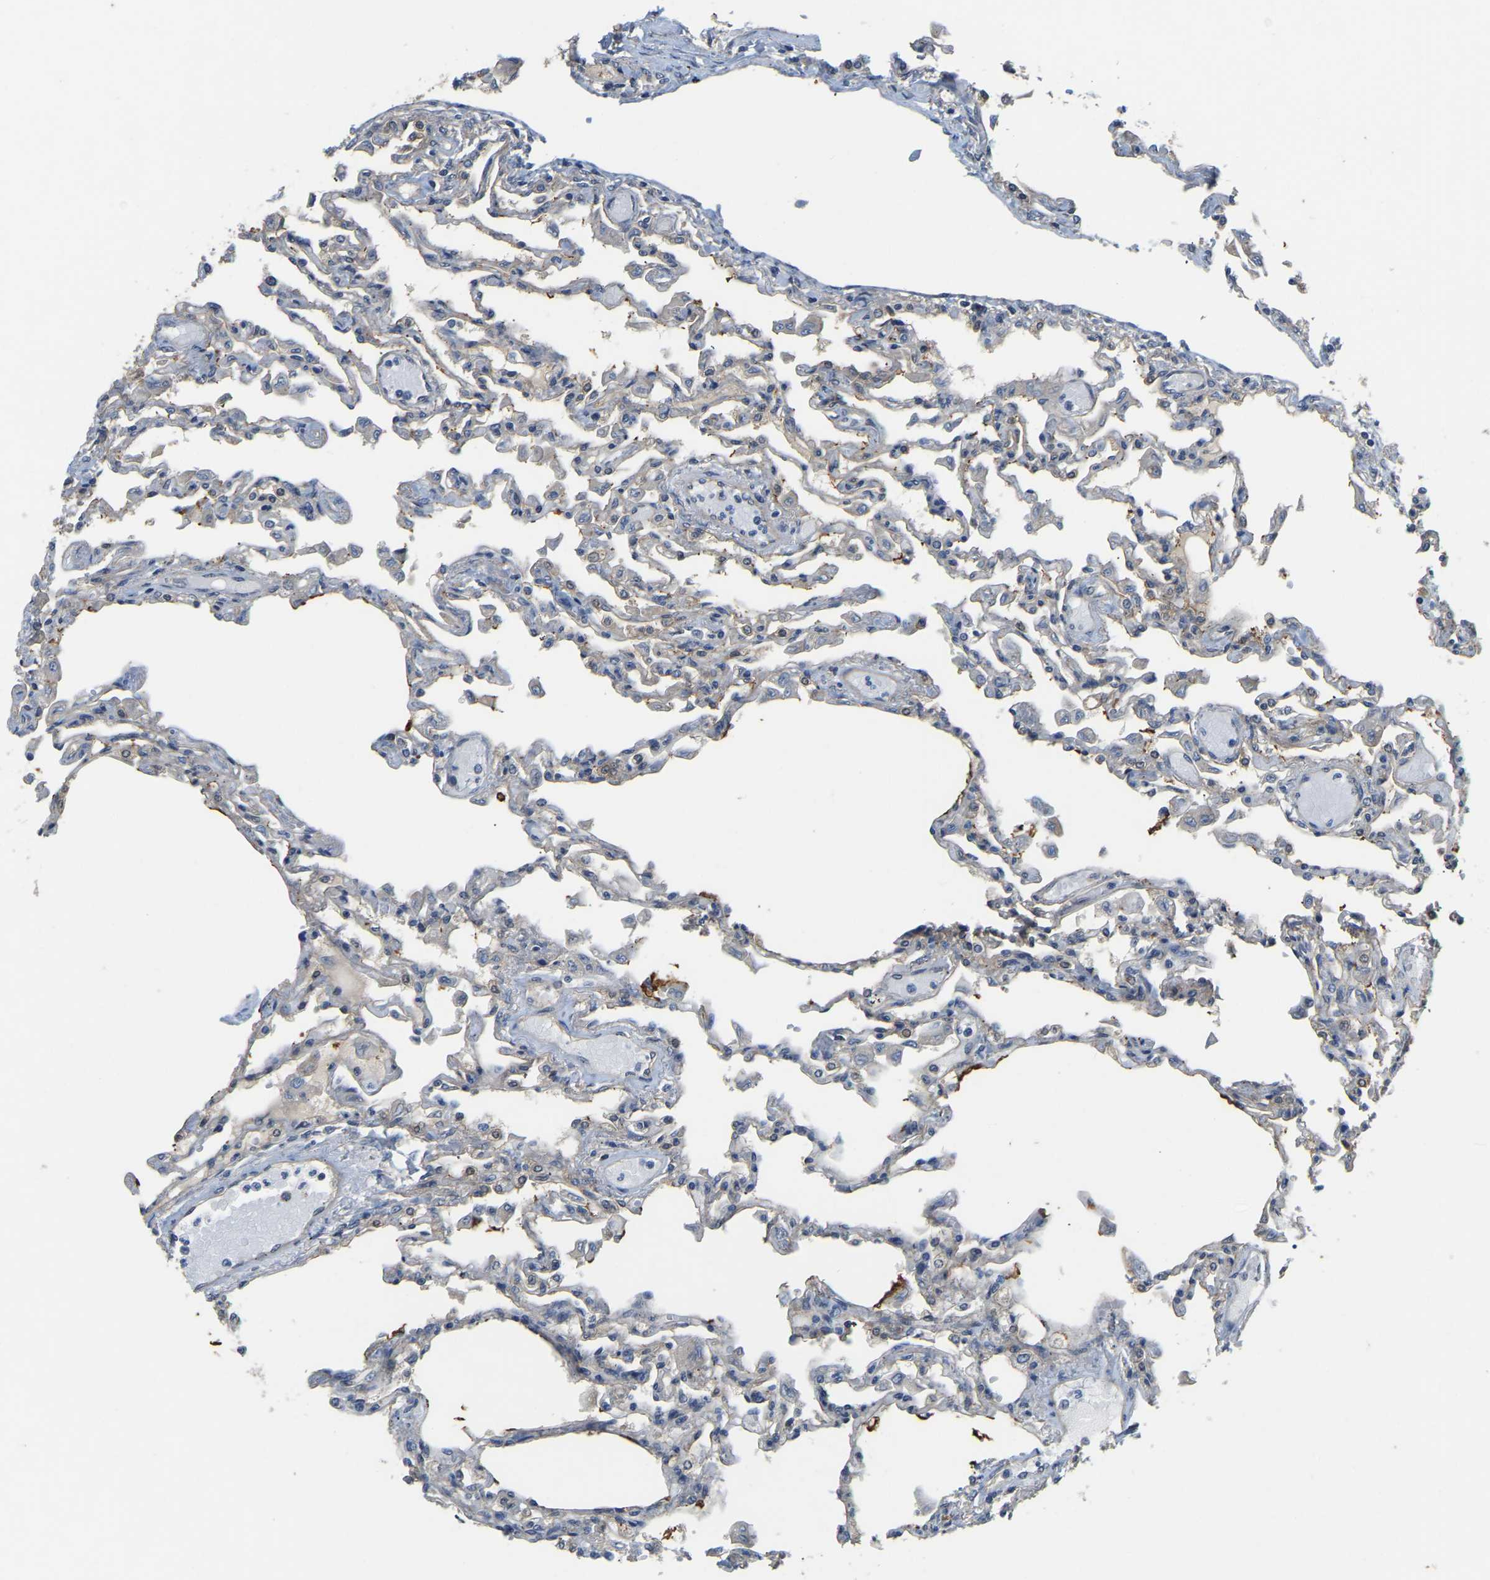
{"staining": {"intensity": "weak", "quantity": "<25%", "location": "cytoplasmic/membranous"}, "tissue": "lung", "cell_type": "Alveolar cells", "image_type": "normal", "snomed": [{"axis": "morphology", "description": "Normal tissue, NOS"}, {"axis": "topography", "description": "Bronchus"}, {"axis": "topography", "description": "Lung"}], "caption": "IHC histopathology image of normal human lung stained for a protein (brown), which displays no staining in alveolar cells.", "gene": "AHNAK", "patient": {"sex": "female", "age": 49}}